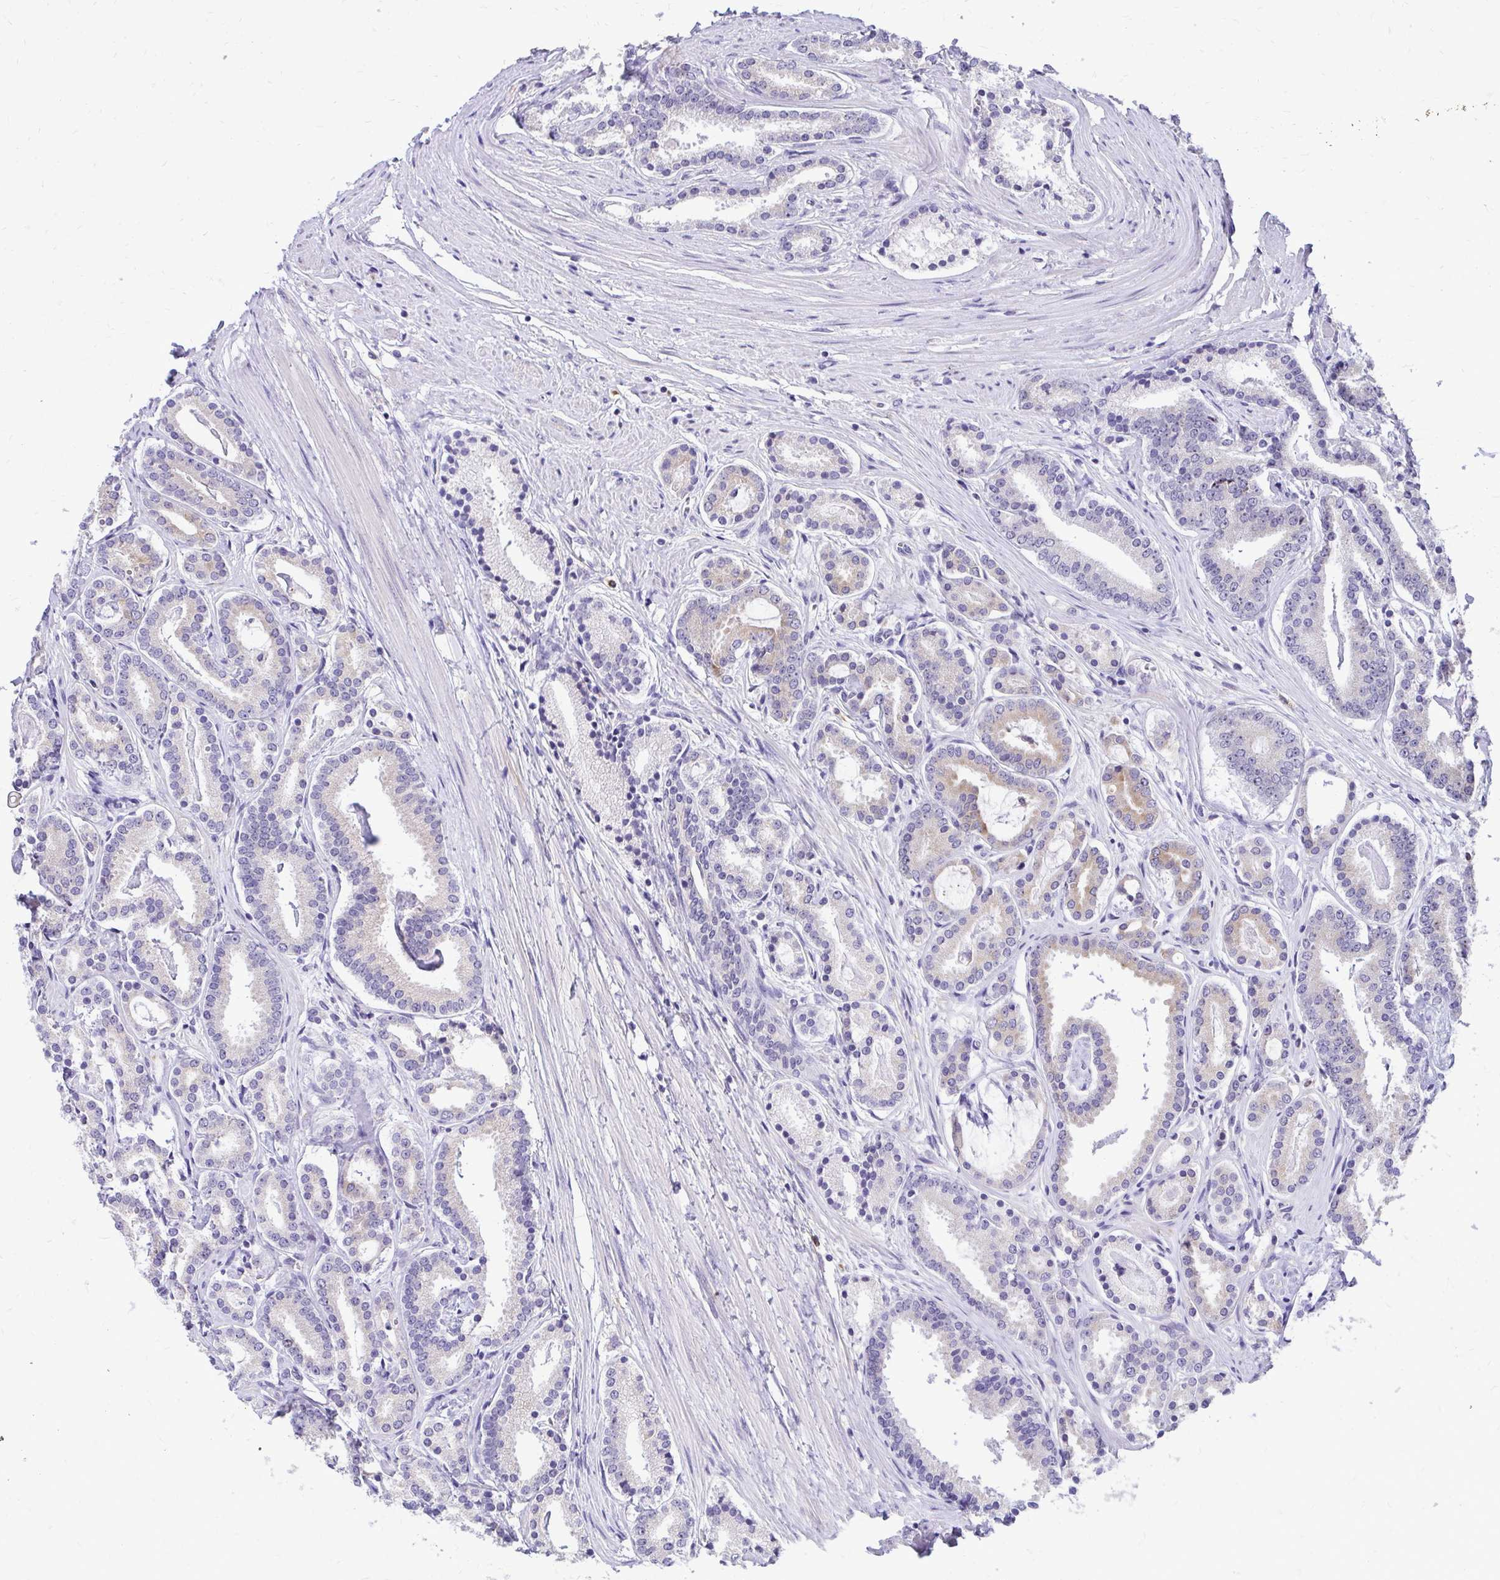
{"staining": {"intensity": "weak", "quantity": "25%-75%", "location": "cytoplasmic/membranous"}, "tissue": "prostate cancer", "cell_type": "Tumor cells", "image_type": "cancer", "snomed": [{"axis": "morphology", "description": "Adenocarcinoma, High grade"}, {"axis": "topography", "description": "Prostate"}], "caption": "Prostate cancer (high-grade adenocarcinoma) stained with a protein marker demonstrates weak staining in tumor cells.", "gene": "NIFK", "patient": {"sex": "male", "age": 63}}